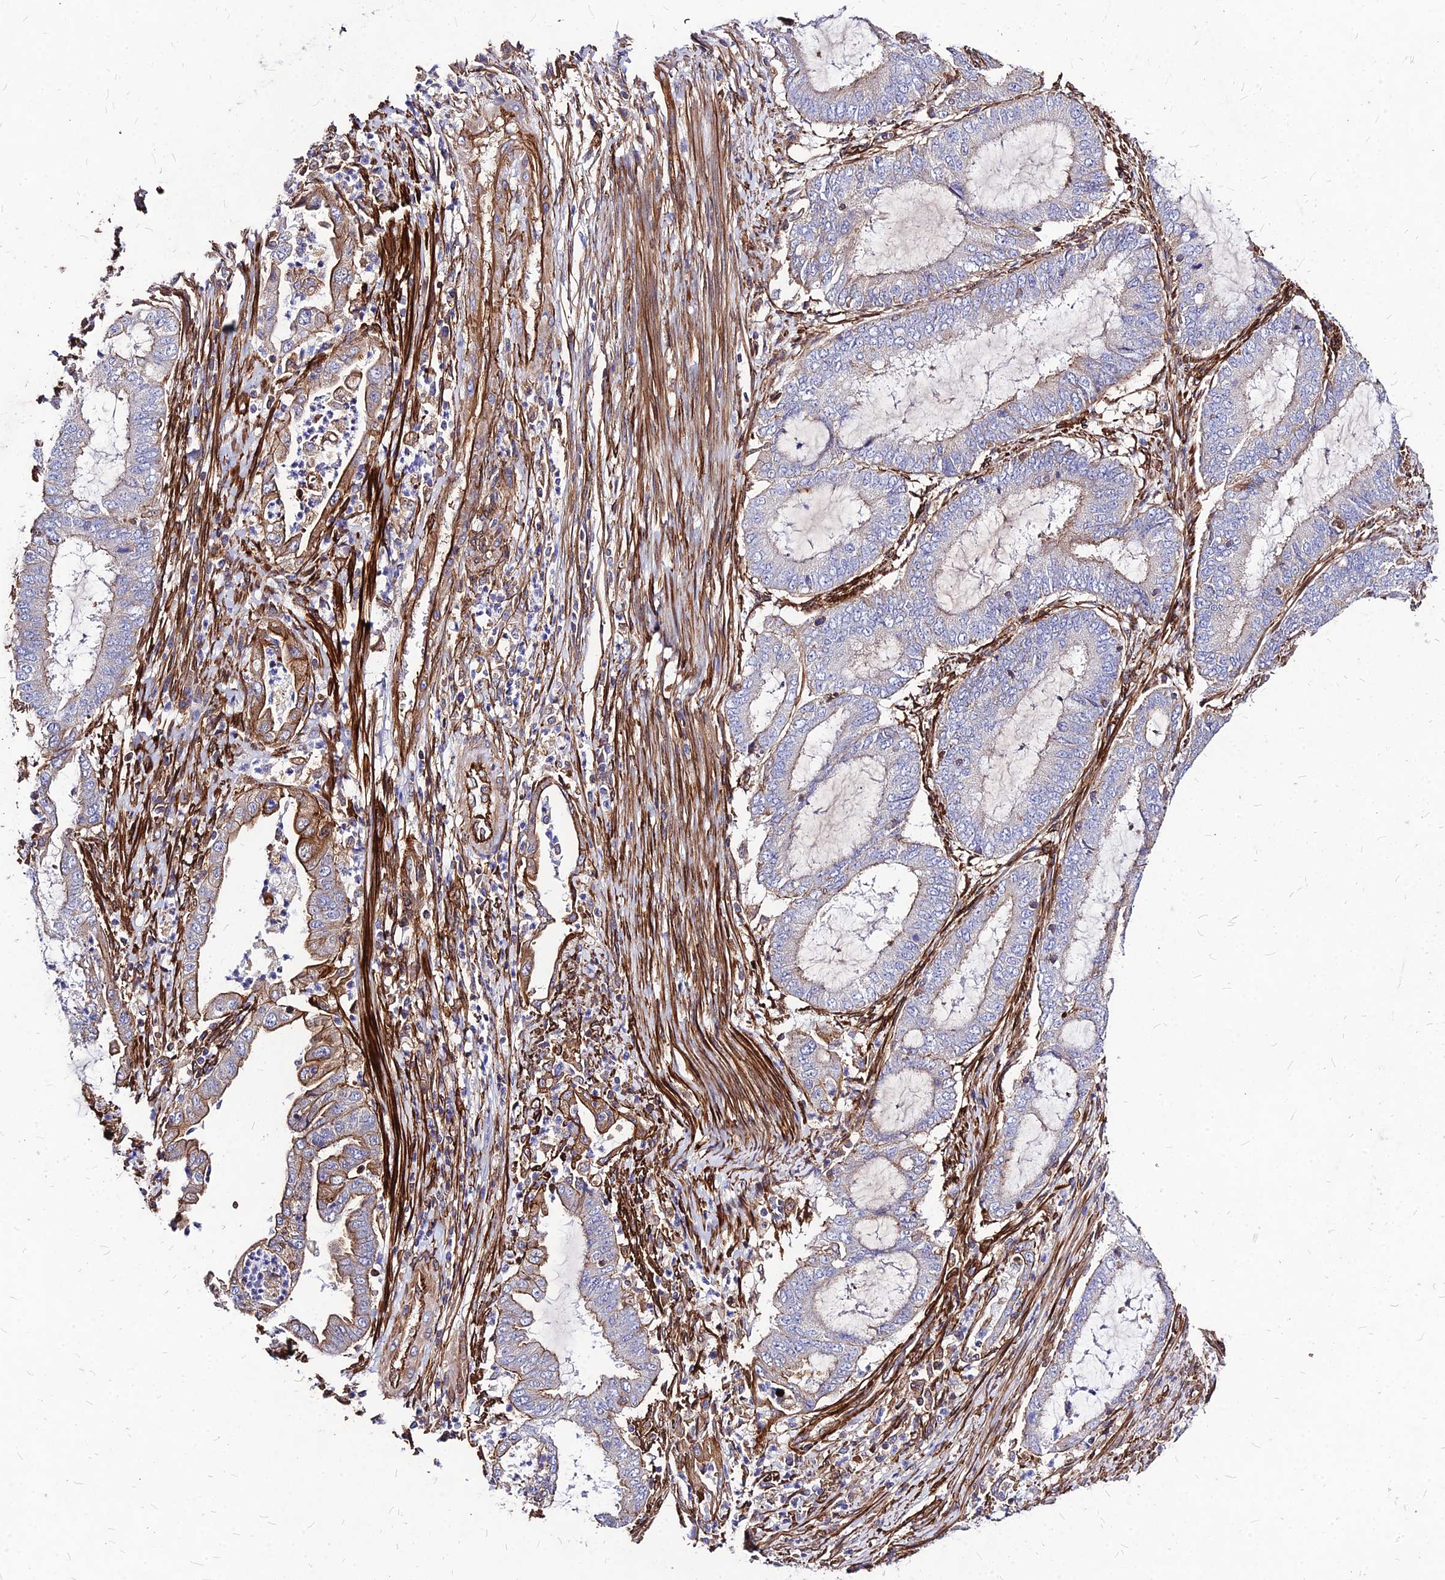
{"staining": {"intensity": "moderate", "quantity": "<25%", "location": "cytoplasmic/membranous"}, "tissue": "endometrial cancer", "cell_type": "Tumor cells", "image_type": "cancer", "snomed": [{"axis": "morphology", "description": "Adenocarcinoma, NOS"}, {"axis": "topography", "description": "Endometrium"}], "caption": "Approximately <25% of tumor cells in adenocarcinoma (endometrial) reveal moderate cytoplasmic/membranous protein staining as visualized by brown immunohistochemical staining.", "gene": "EFCC1", "patient": {"sex": "female", "age": 51}}